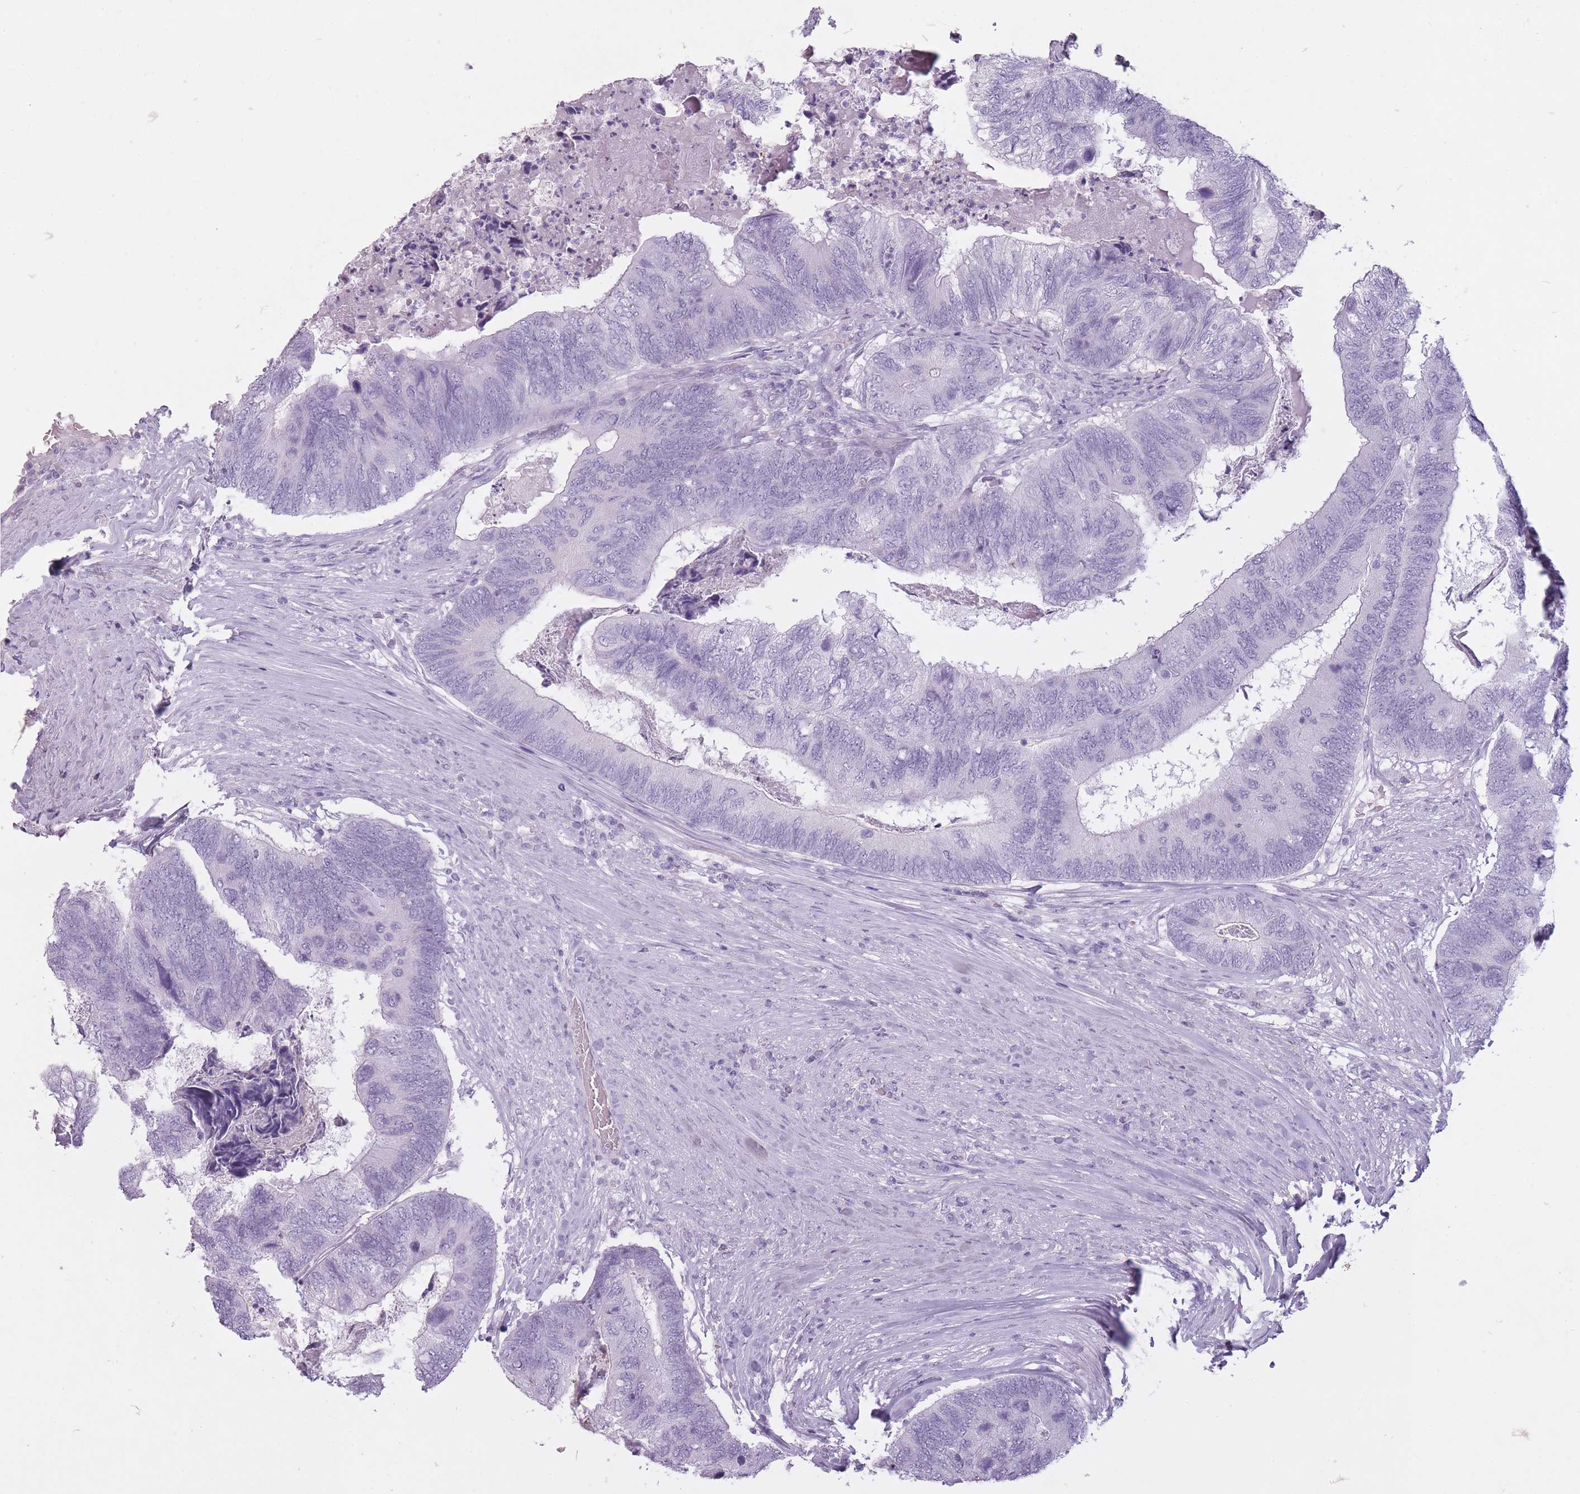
{"staining": {"intensity": "negative", "quantity": "none", "location": "none"}, "tissue": "colorectal cancer", "cell_type": "Tumor cells", "image_type": "cancer", "snomed": [{"axis": "morphology", "description": "Adenocarcinoma, NOS"}, {"axis": "topography", "description": "Colon"}], "caption": "Micrograph shows no significant protein staining in tumor cells of colorectal adenocarcinoma.", "gene": "RFX4", "patient": {"sex": "female", "age": 67}}